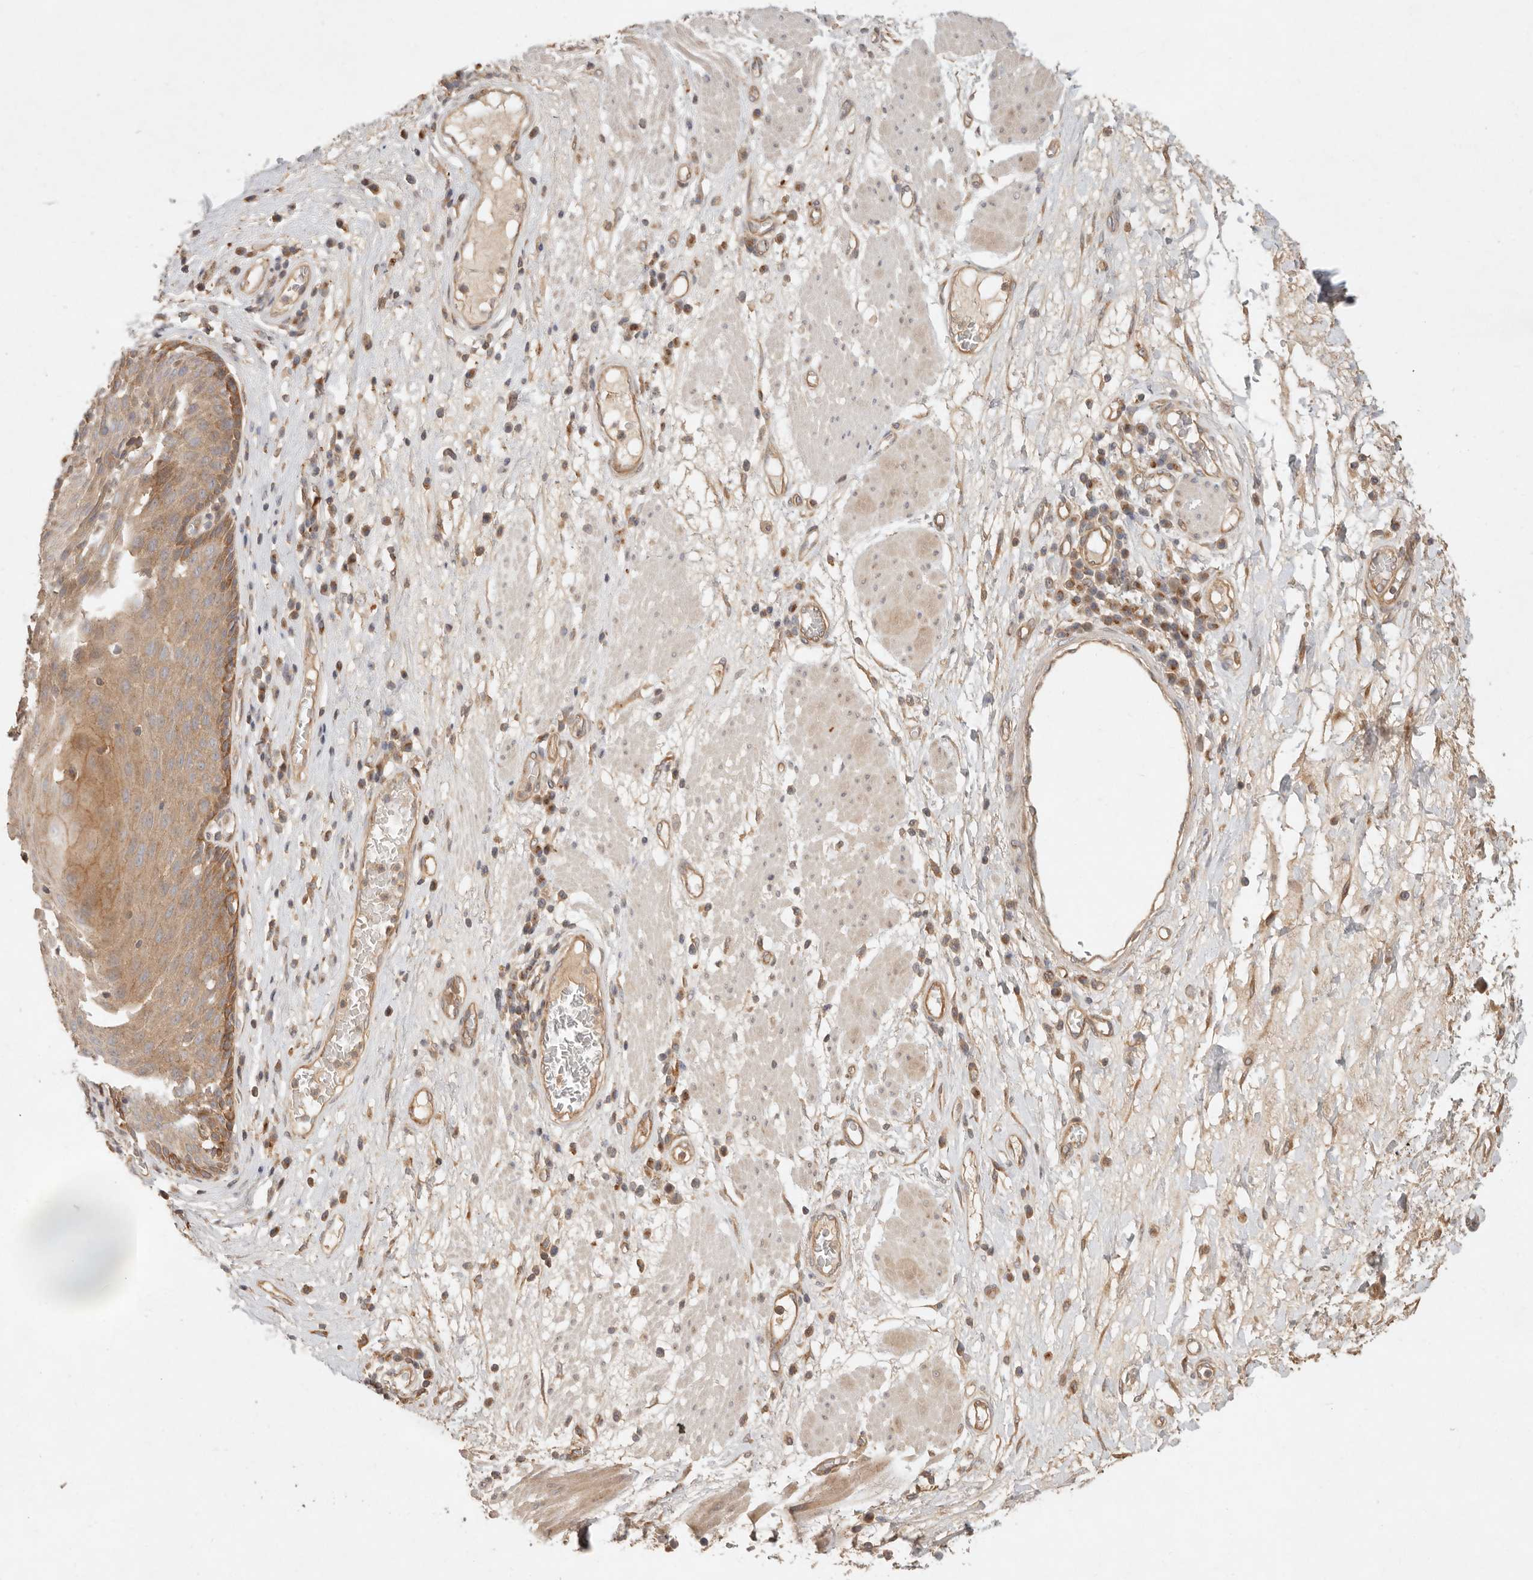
{"staining": {"intensity": "moderate", "quantity": ">75%", "location": "cytoplasmic/membranous"}, "tissue": "esophagus", "cell_type": "Squamous epithelial cells", "image_type": "normal", "snomed": [{"axis": "morphology", "description": "Normal tissue, NOS"}, {"axis": "morphology", "description": "Adenocarcinoma, NOS"}, {"axis": "topography", "description": "Esophagus"}], "caption": "A high-resolution photomicrograph shows IHC staining of normal esophagus, which demonstrates moderate cytoplasmic/membranous expression in about >75% of squamous epithelial cells.", "gene": "HECTD3", "patient": {"sex": "male", "age": 62}}